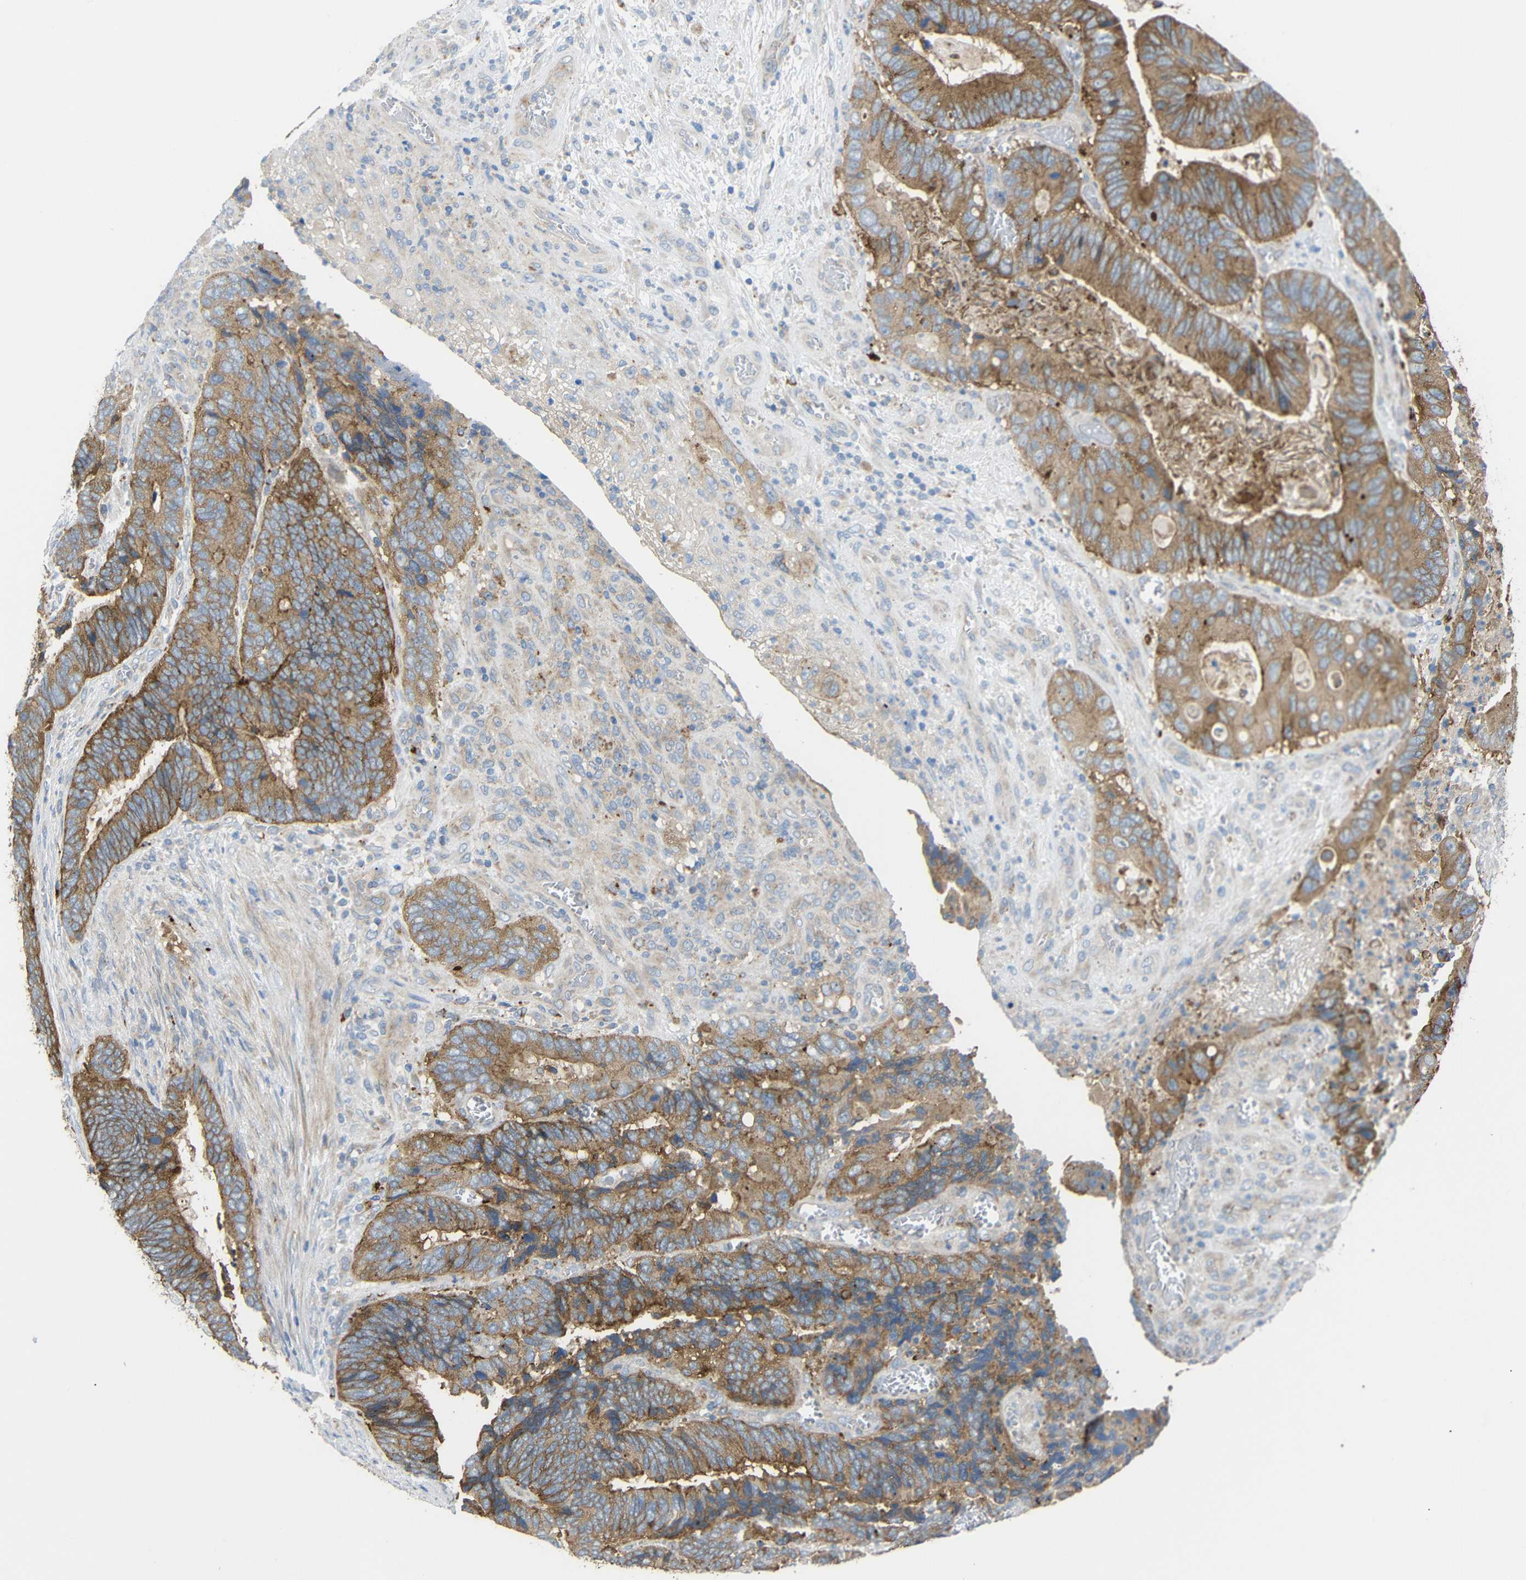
{"staining": {"intensity": "moderate", "quantity": ">75%", "location": "cytoplasmic/membranous"}, "tissue": "colorectal cancer", "cell_type": "Tumor cells", "image_type": "cancer", "snomed": [{"axis": "morphology", "description": "Adenocarcinoma, NOS"}, {"axis": "topography", "description": "Colon"}], "caption": "Tumor cells reveal medium levels of moderate cytoplasmic/membranous expression in about >75% of cells in human colorectal adenocarcinoma. (DAB = brown stain, brightfield microscopy at high magnification).", "gene": "SYPL1", "patient": {"sex": "male", "age": 72}}